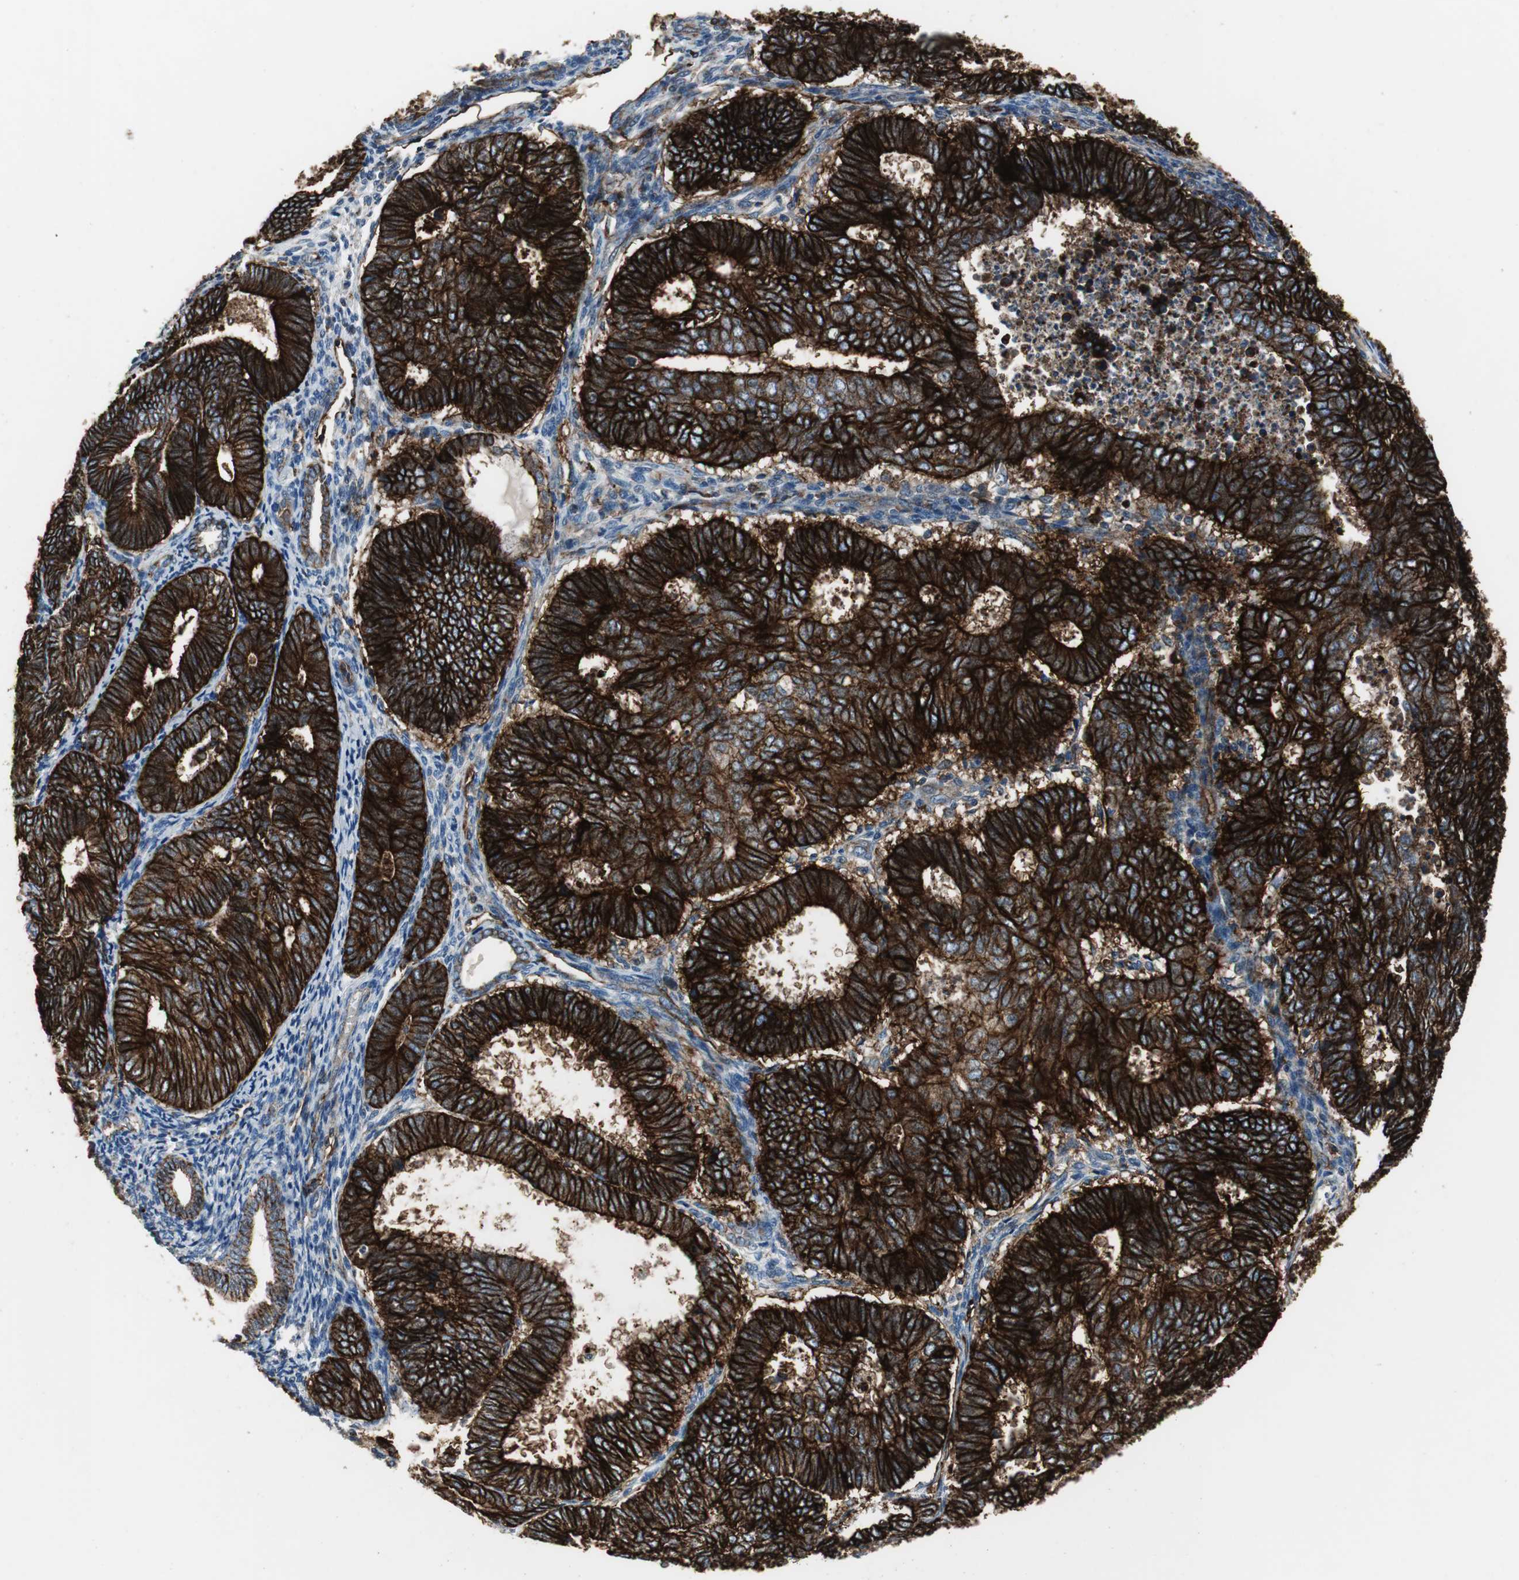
{"staining": {"intensity": "strong", "quantity": ">75%", "location": "cytoplasmic/membranous"}, "tissue": "endometrial cancer", "cell_type": "Tumor cells", "image_type": "cancer", "snomed": [{"axis": "morphology", "description": "Adenocarcinoma, NOS"}, {"axis": "topography", "description": "Uterus"}], "caption": "Endometrial cancer (adenocarcinoma) was stained to show a protein in brown. There is high levels of strong cytoplasmic/membranous positivity in about >75% of tumor cells. (DAB (3,3'-diaminobenzidine) IHC, brown staining for protein, blue staining for nuclei).", "gene": "F11R", "patient": {"sex": "female", "age": 60}}